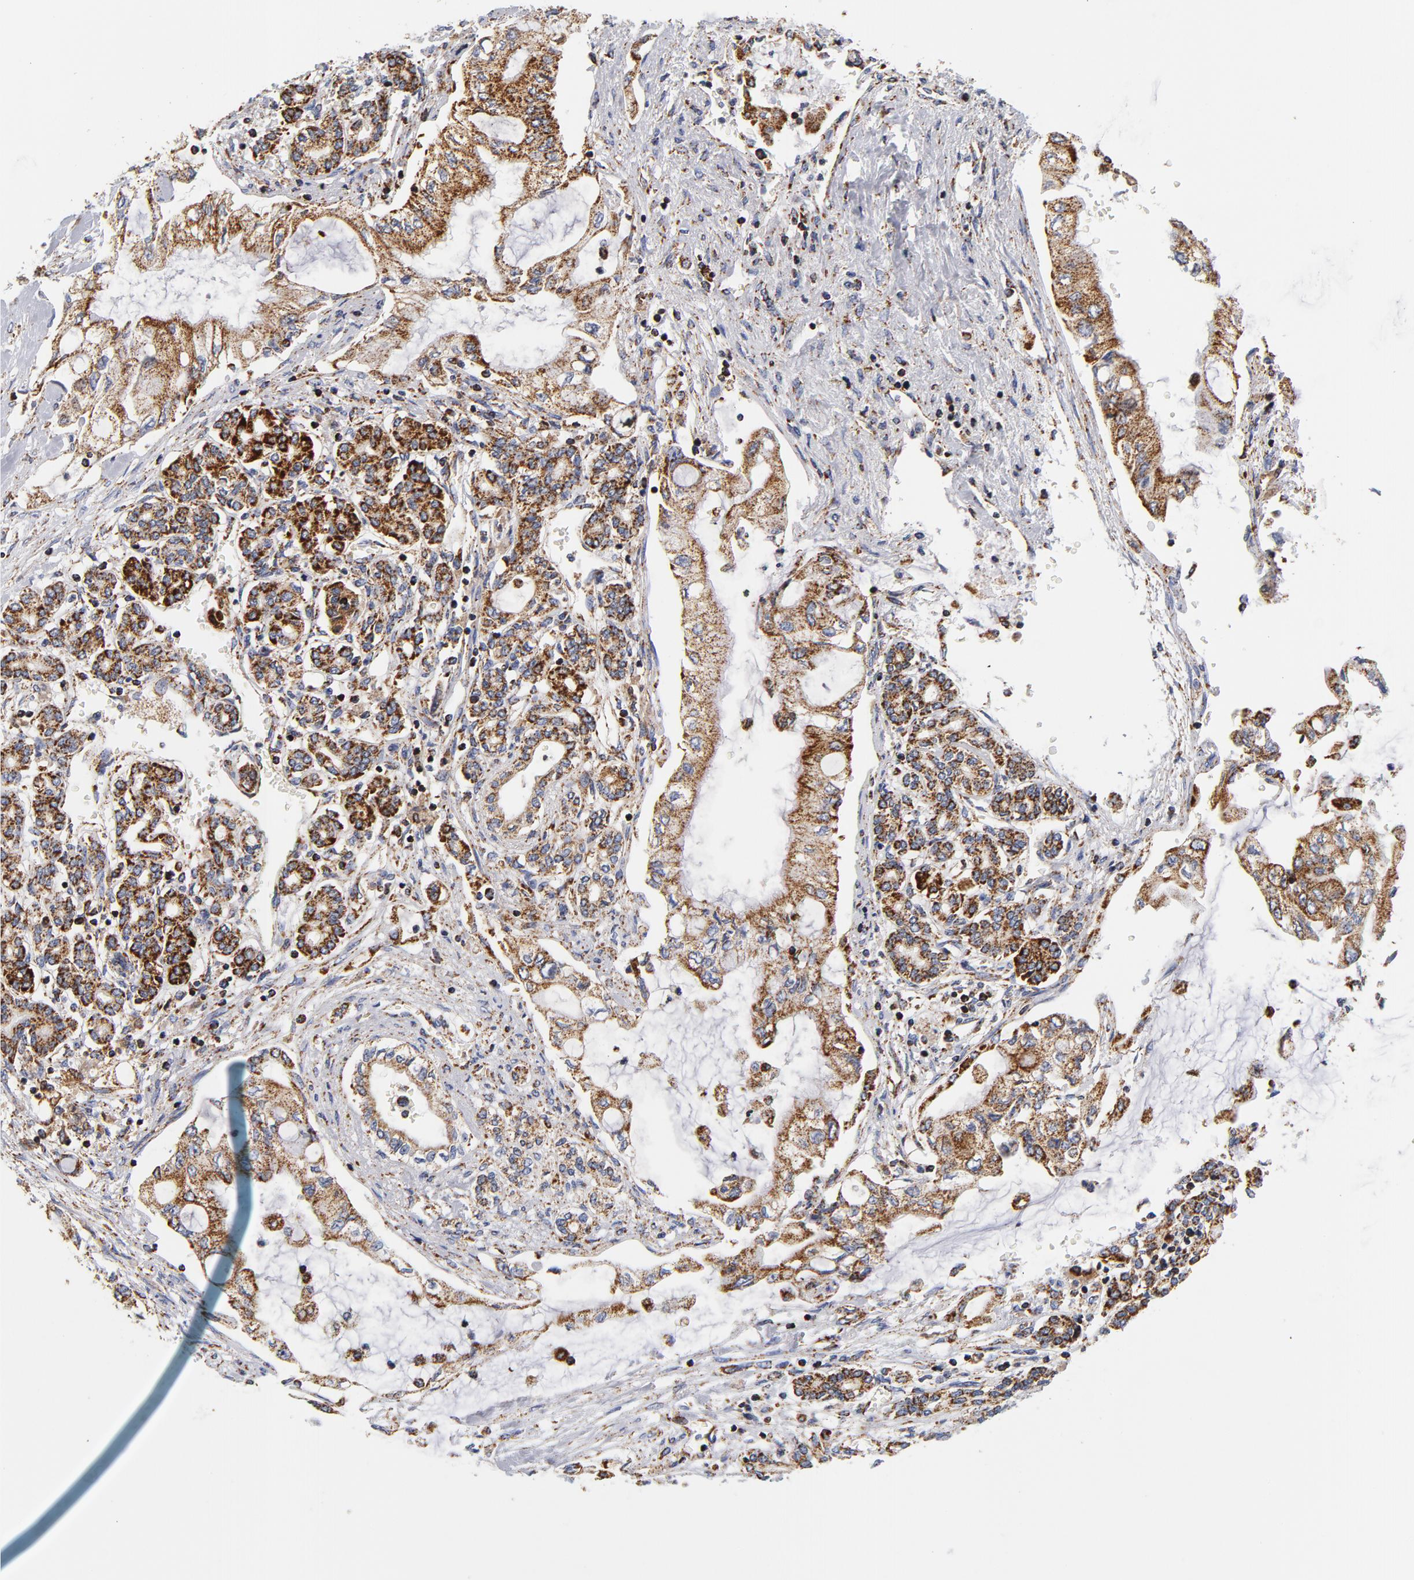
{"staining": {"intensity": "strong", "quantity": ">75%", "location": "cytoplasmic/membranous"}, "tissue": "pancreatic cancer", "cell_type": "Tumor cells", "image_type": "cancer", "snomed": [{"axis": "morphology", "description": "Adenocarcinoma, NOS"}, {"axis": "topography", "description": "Pancreas"}], "caption": "DAB (3,3'-diaminobenzidine) immunohistochemical staining of human pancreatic cancer demonstrates strong cytoplasmic/membranous protein expression in approximately >75% of tumor cells. (brown staining indicates protein expression, while blue staining denotes nuclei).", "gene": "ECHS1", "patient": {"sex": "female", "age": 70}}